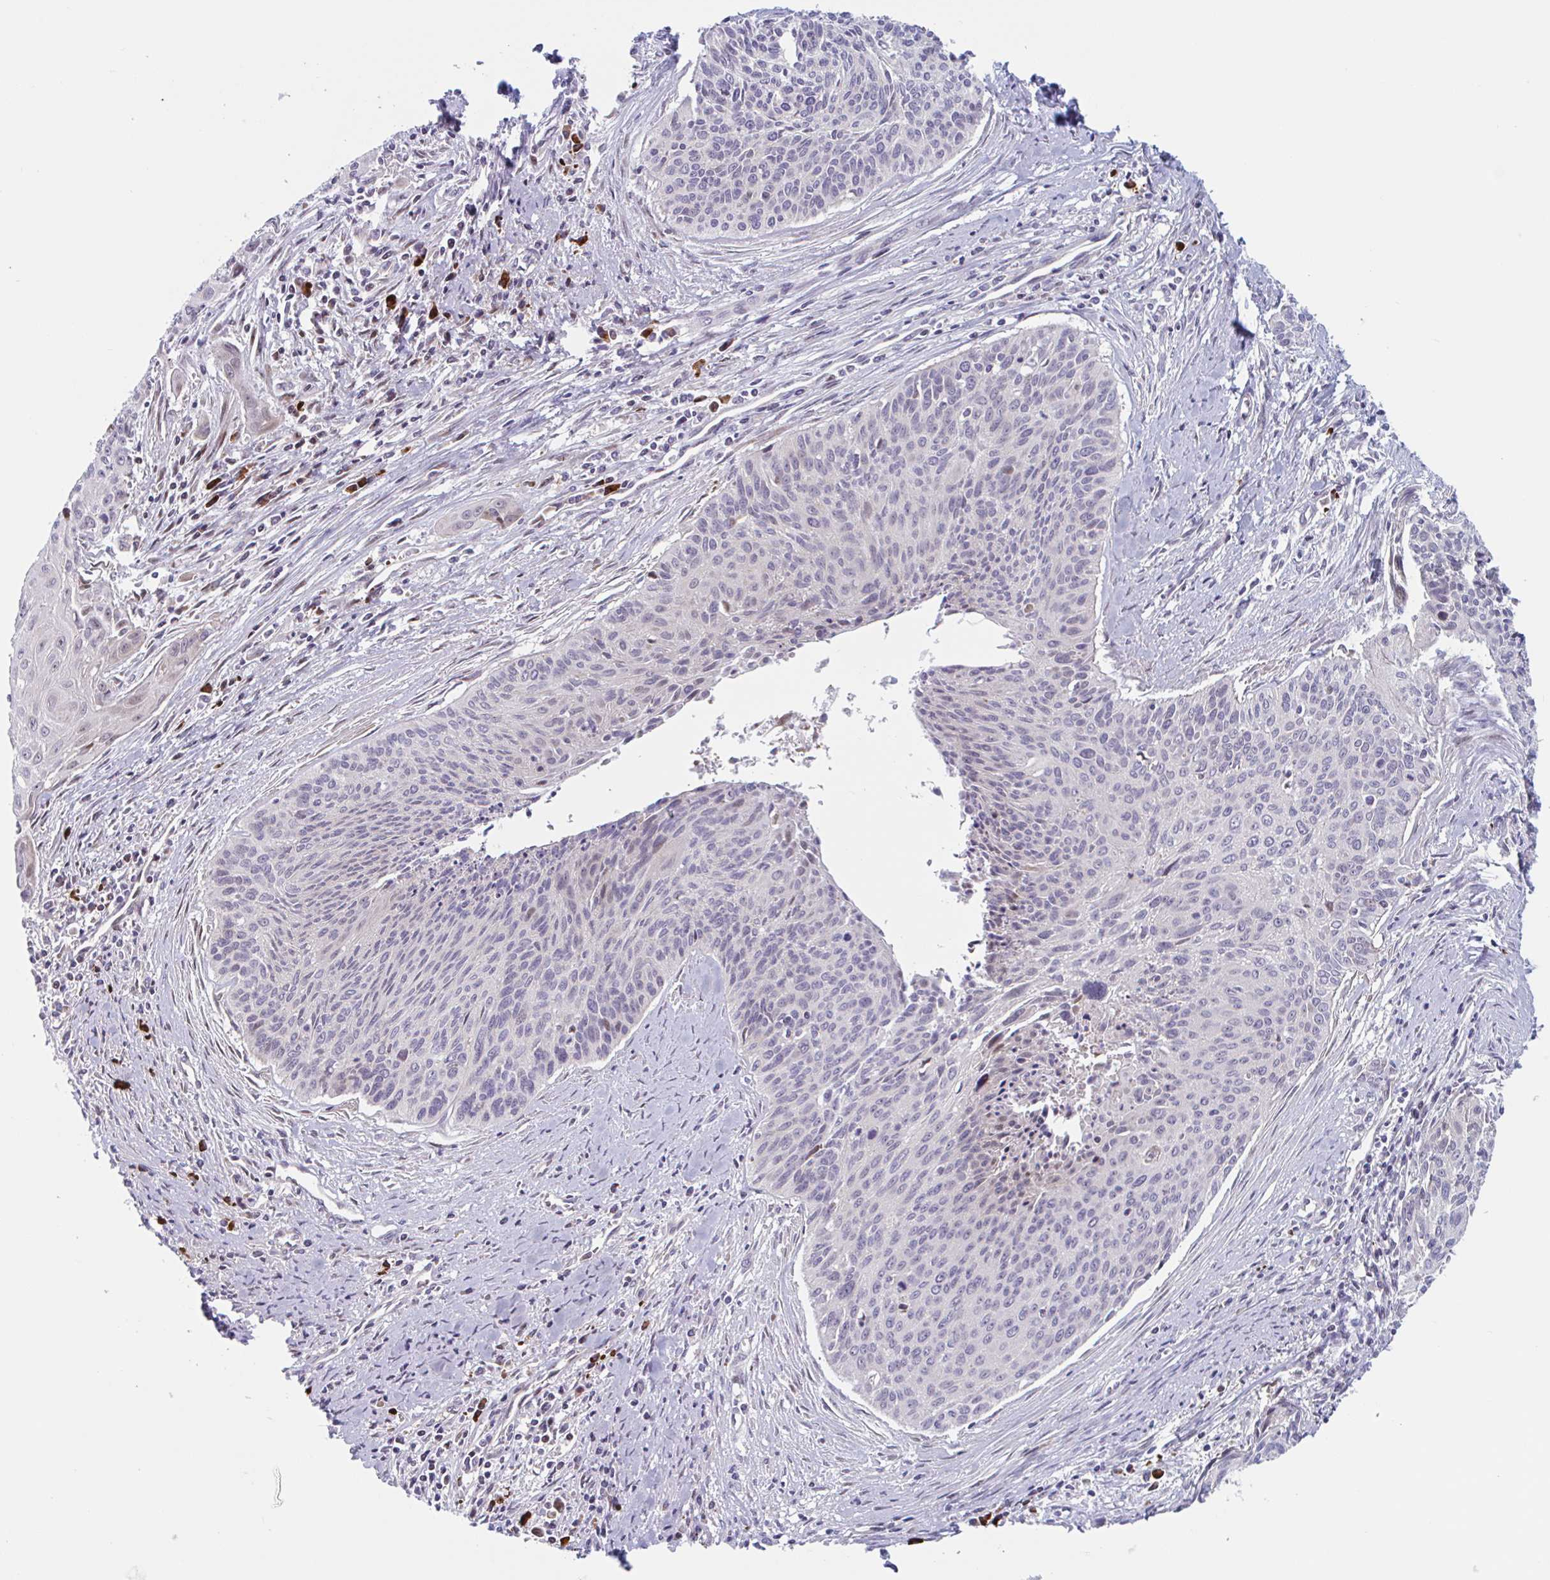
{"staining": {"intensity": "negative", "quantity": "none", "location": "none"}, "tissue": "cervical cancer", "cell_type": "Tumor cells", "image_type": "cancer", "snomed": [{"axis": "morphology", "description": "Squamous cell carcinoma, NOS"}, {"axis": "topography", "description": "Cervix"}], "caption": "High magnification brightfield microscopy of cervical squamous cell carcinoma stained with DAB (3,3'-diaminobenzidine) (brown) and counterstained with hematoxylin (blue): tumor cells show no significant staining.", "gene": "DUXA", "patient": {"sex": "female", "age": 55}}